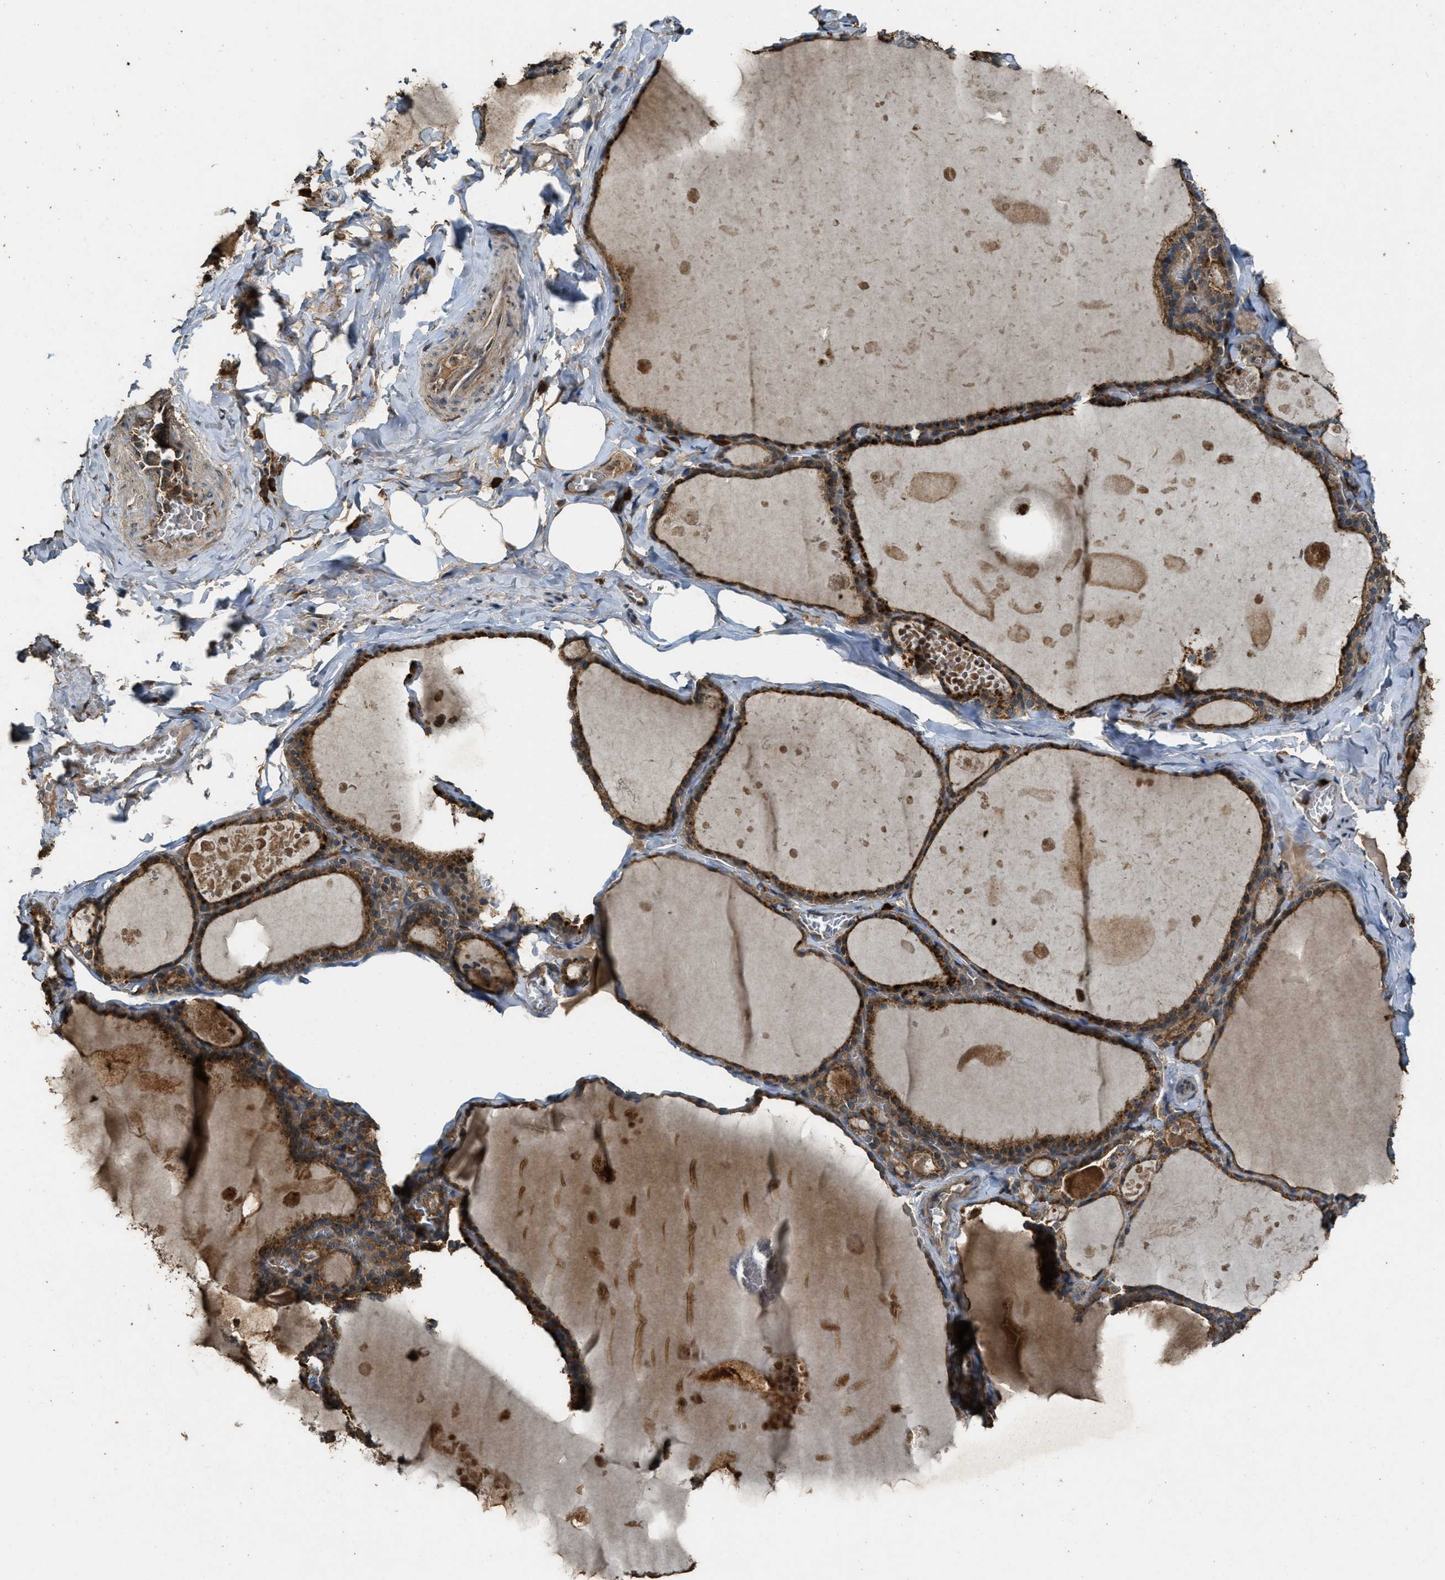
{"staining": {"intensity": "moderate", "quantity": ">75%", "location": "cytoplasmic/membranous"}, "tissue": "thyroid gland", "cell_type": "Glandular cells", "image_type": "normal", "snomed": [{"axis": "morphology", "description": "Normal tissue, NOS"}, {"axis": "topography", "description": "Thyroid gland"}], "caption": "Protein staining of benign thyroid gland shows moderate cytoplasmic/membranous staining in about >75% of glandular cells.", "gene": "MAP3K8", "patient": {"sex": "male", "age": 56}}